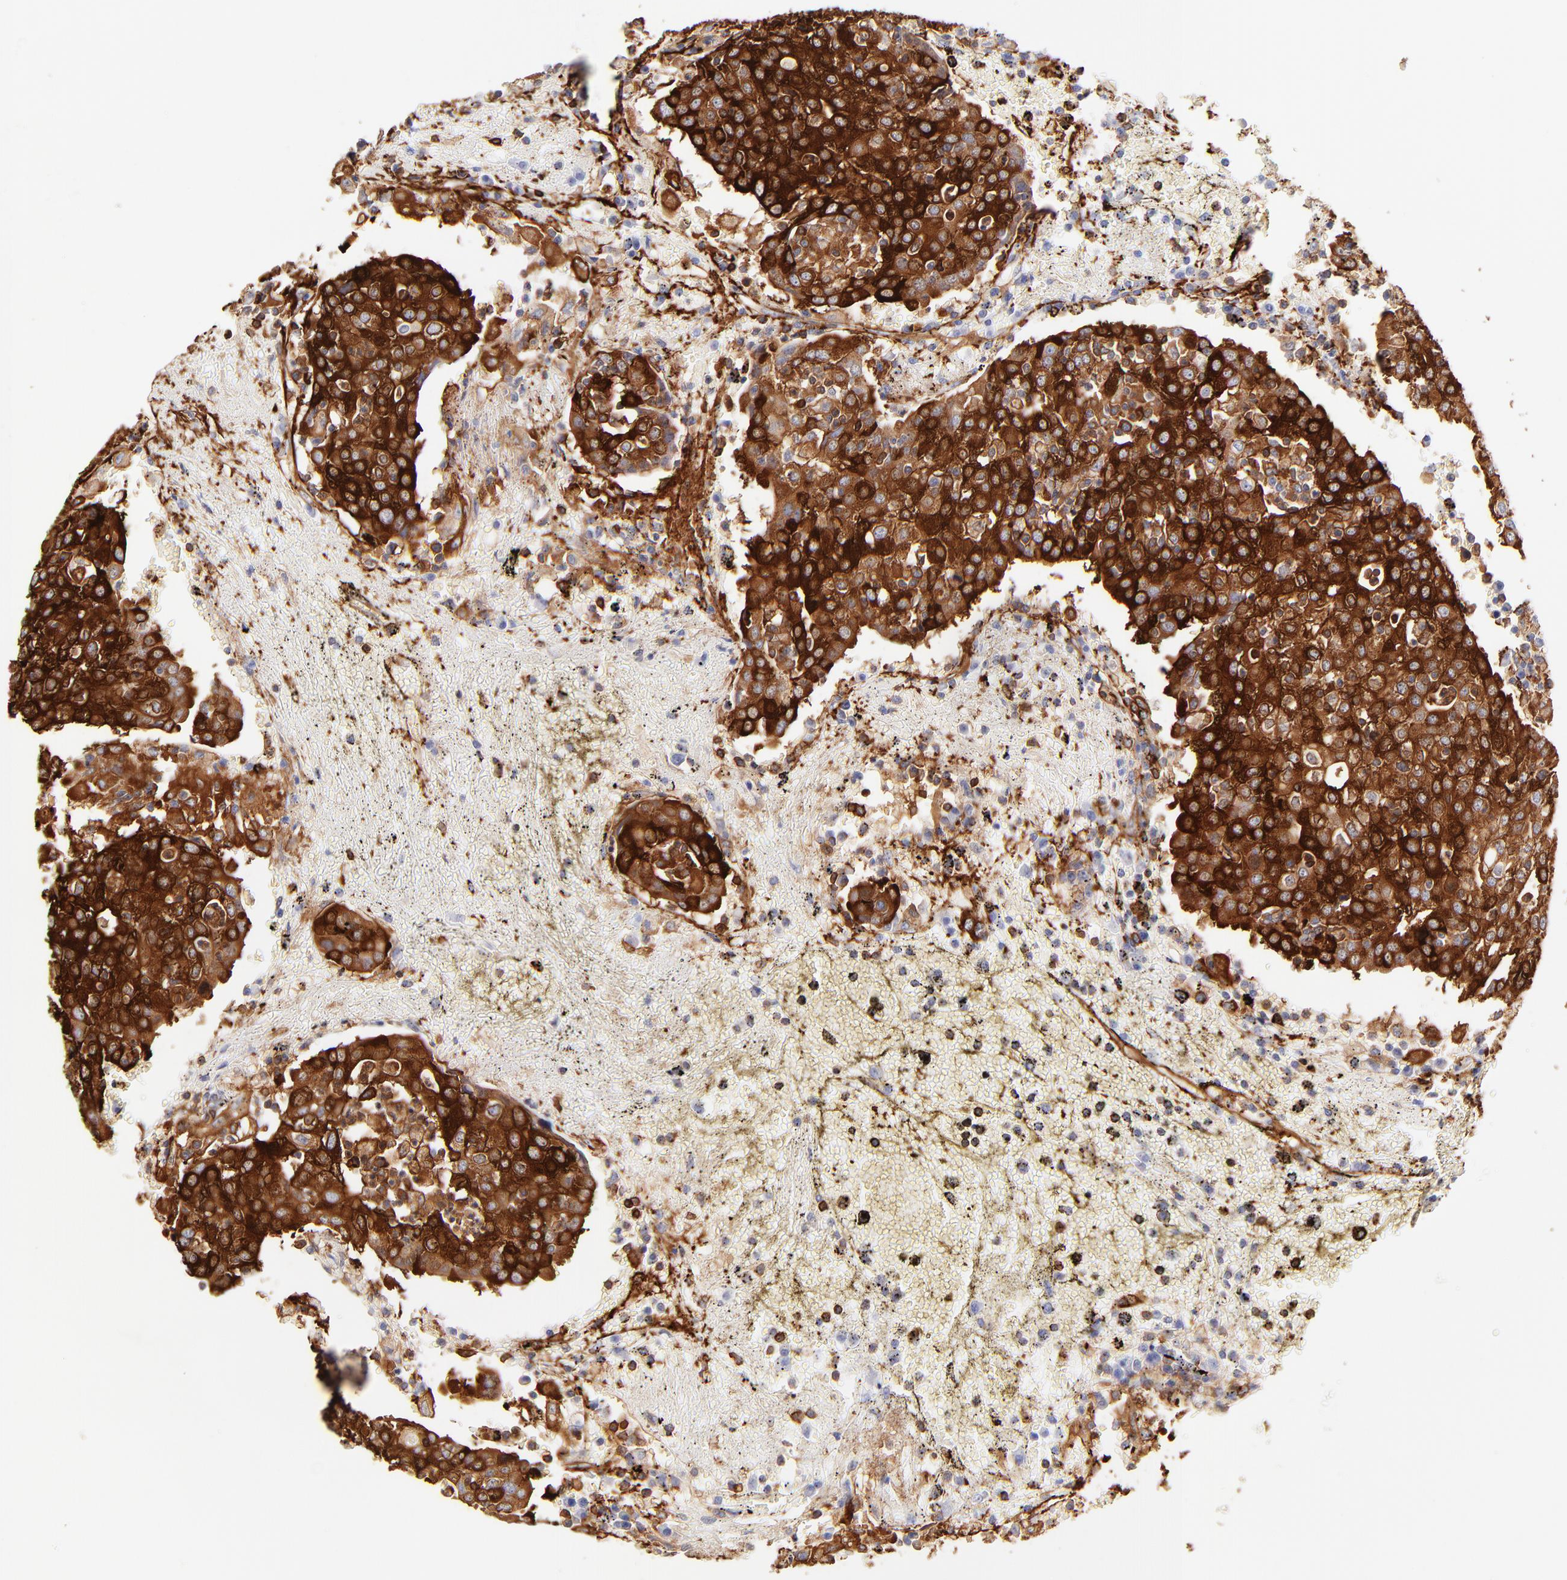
{"staining": {"intensity": "strong", "quantity": ">75%", "location": "cytoplasmic/membranous"}, "tissue": "head and neck cancer", "cell_type": "Tumor cells", "image_type": "cancer", "snomed": [{"axis": "morphology", "description": "Adenocarcinoma, NOS"}, {"axis": "topography", "description": "Salivary gland"}, {"axis": "topography", "description": "Head-Neck"}], "caption": "Head and neck cancer stained with a protein marker exhibits strong staining in tumor cells.", "gene": "FLNA", "patient": {"sex": "female", "age": 65}}